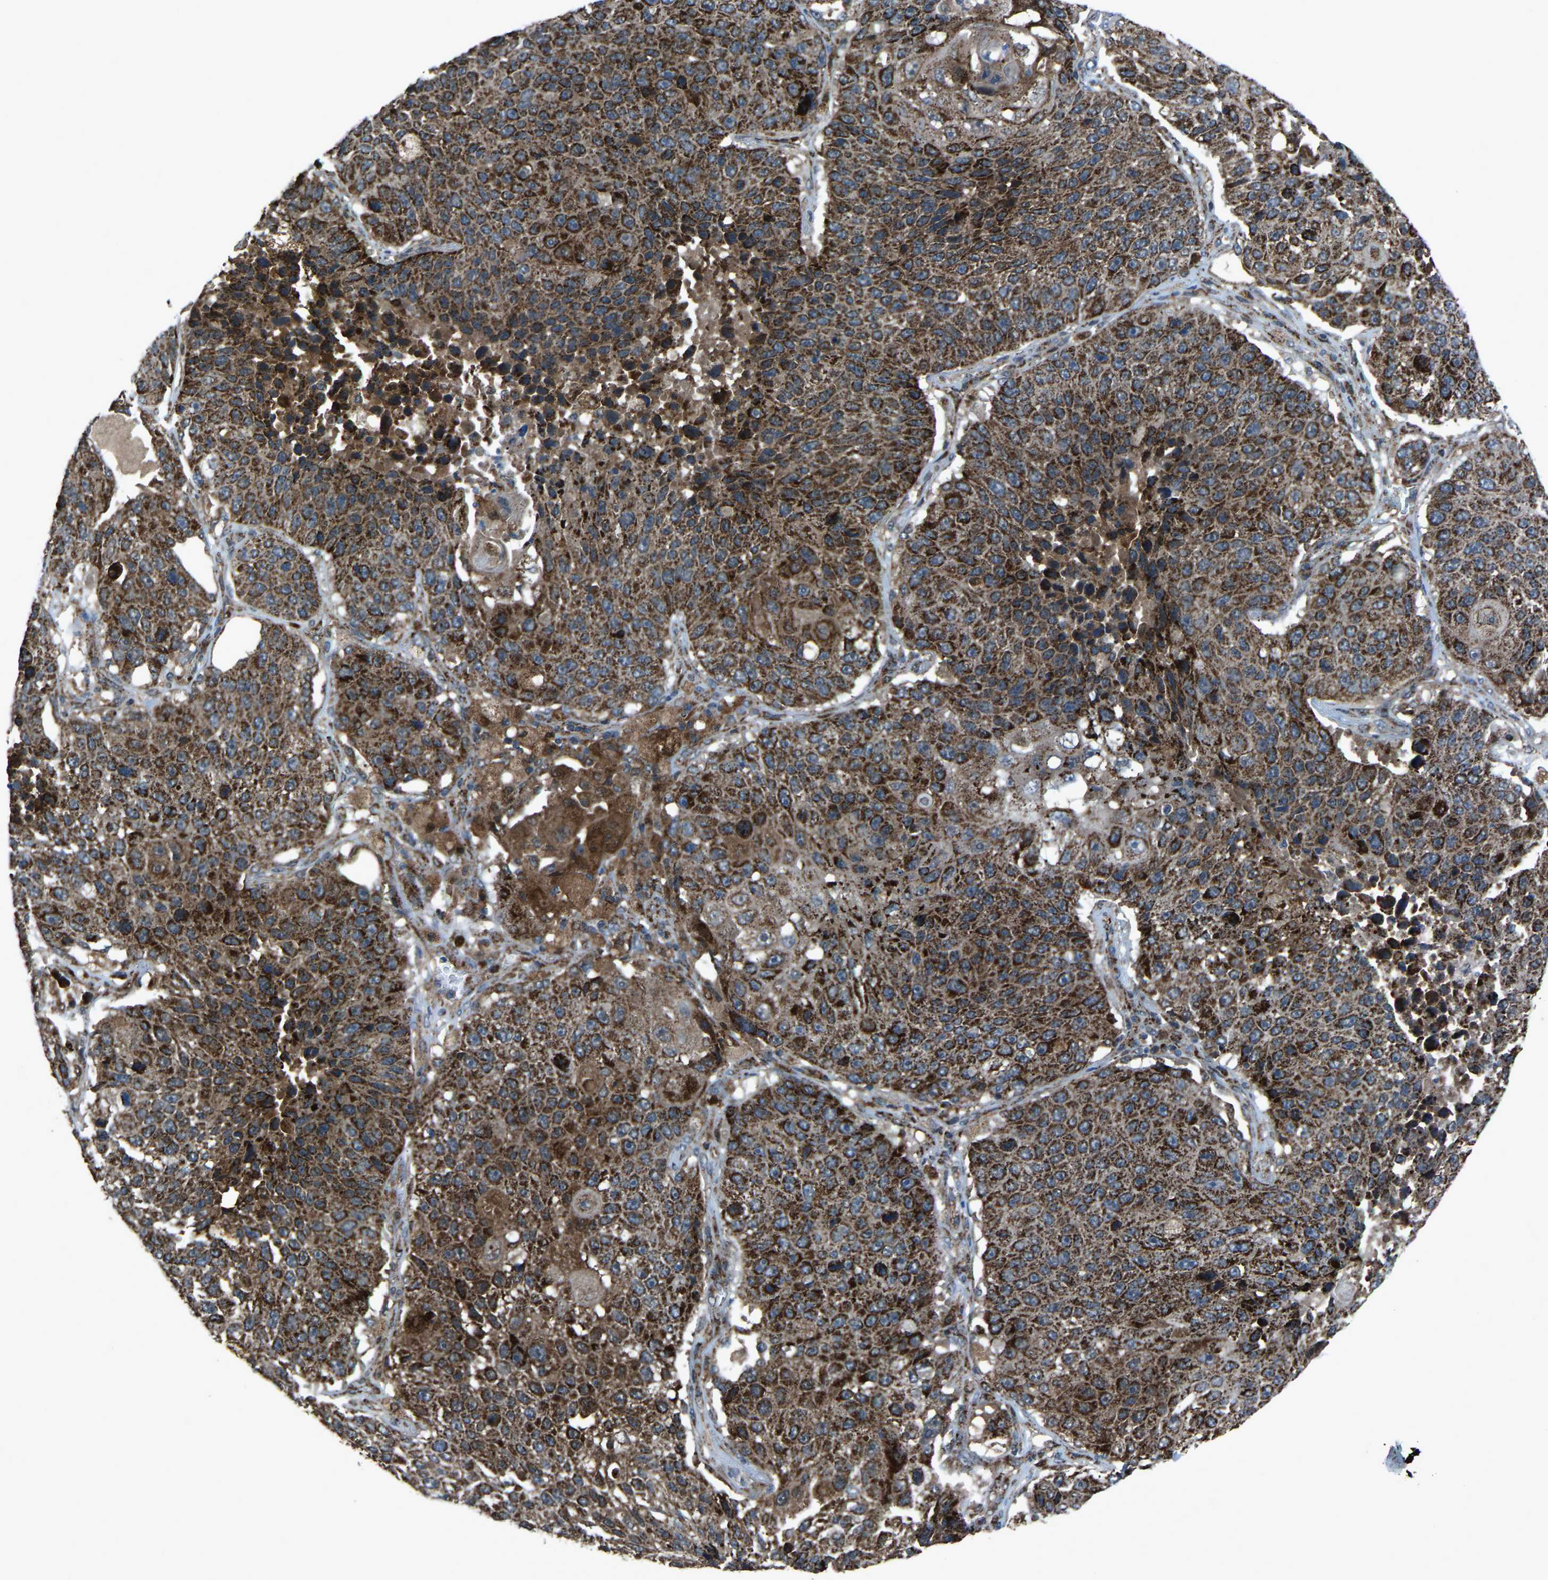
{"staining": {"intensity": "strong", "quantity": ">75%", "location": "cytoplasmic/membranous"}, "tissue": "lung cancer", "cell_type": "Tumor cells", "image_type": "cancer", "snomed": [{"axis": "morphology", "description": "Squamous cell carcinoma, NOS"}, {"axis": "topography", "description": "Lung"}], "caption": "Tumor cells reveal strong cytoplasmic/membranous positivity in about >75% of cells in lung squamous cell carcinoma. (DAB (3,3'-diaminobenzidine) IHC, brown staining for protein, blue staining for nuclei).", "gene": "AKR1A1", "patient": {"sex": "male", "age": 61}}